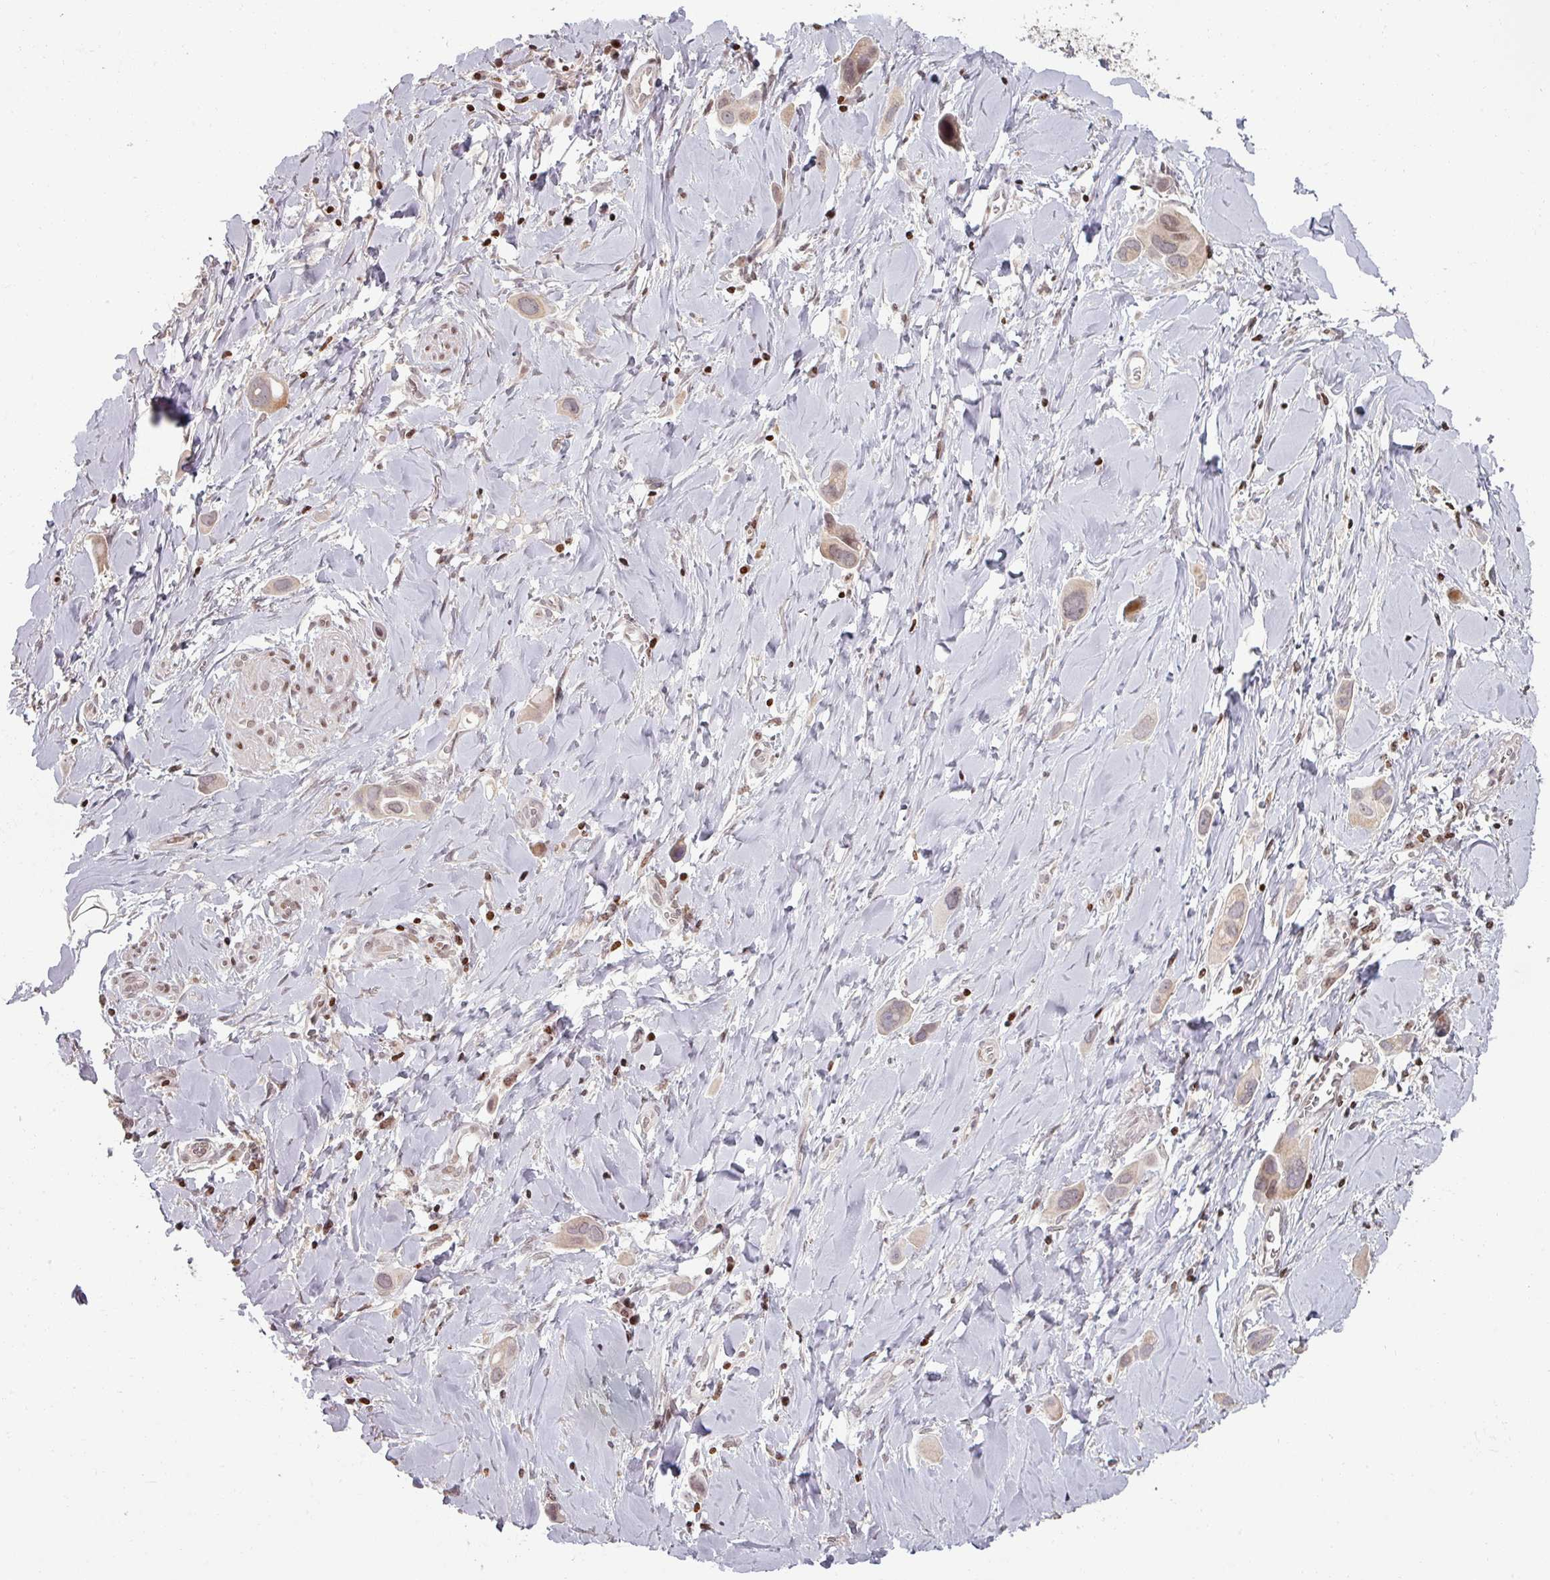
{"staining": {"intensity": "weak", "quantity": "25%-75%", "location": "cytoplasmic/membranous"}, "tissue": "lung cancer", "cell_type": "Tumor cells", "image_type": "cancer", "snomed": [{"axis": "morphology", "description": "Adenocarcinoma, NOS"}, {"axis": "topography", "description": "Lung"}], "caption": "A brown stain highlights weak cytoplasmic/membranous expression of a protein in lung cancer tumor cells.", "gene": "NCOR1", "patient": {"sex": "male", "age": 76}}